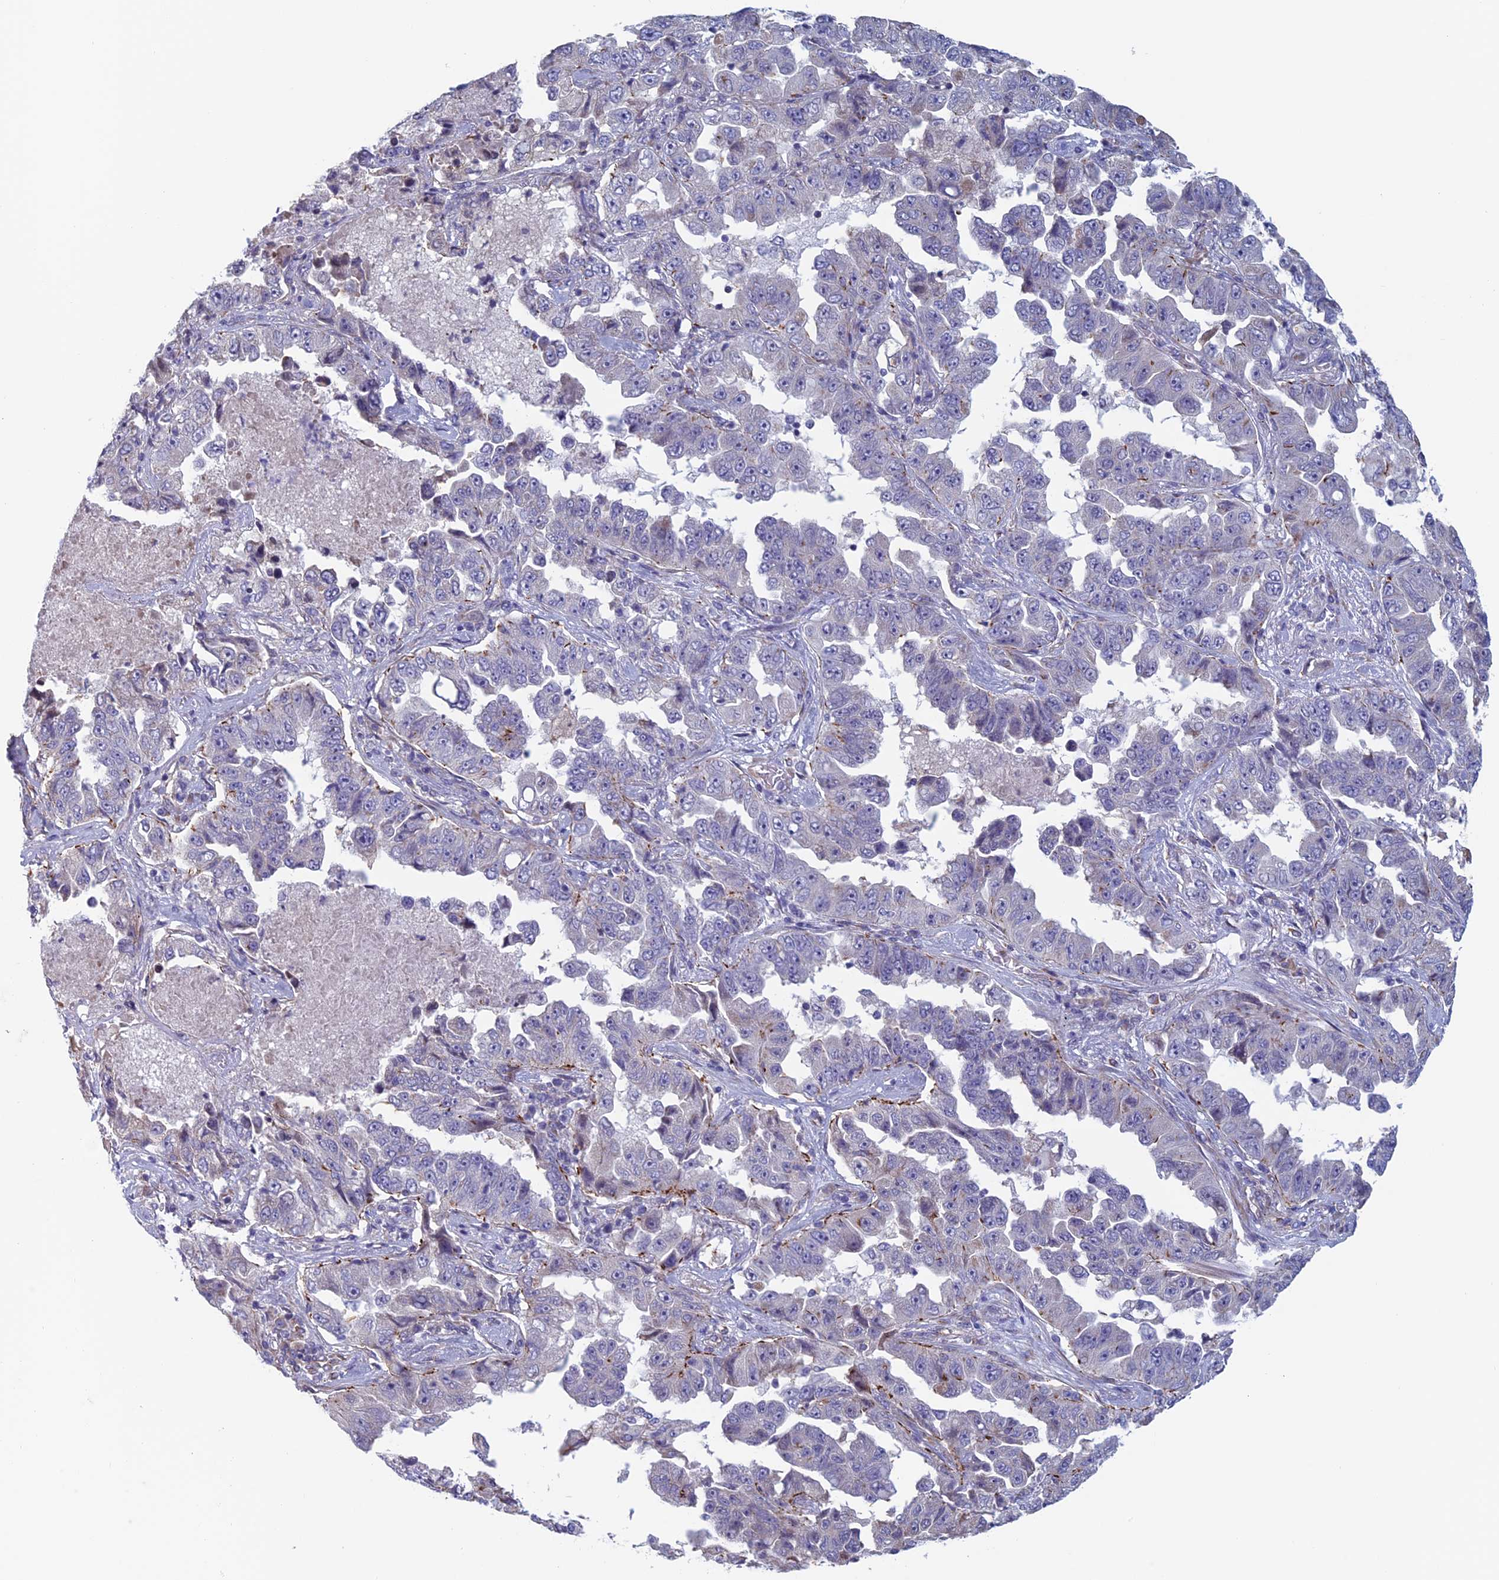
{"staining": {"intensity": "negative", "quantity": "none", "location": "none"}, "tissue": "lung cancer", "cell_type": "Tumor cells", "image_type": "cancer", "snomed": [{"axis": "morphology", "description": "Adenocarcinoma, NOS"}, {"axis": "topography", "description": "Lung"}], "caption": "Immunohistochemistry (IHC) of lung cancer displays no positivity in tumor cells. (DAB IHC, high magnification).", "gene": "BCL2L10", "patient": {"sex": "female", "age": 51}}